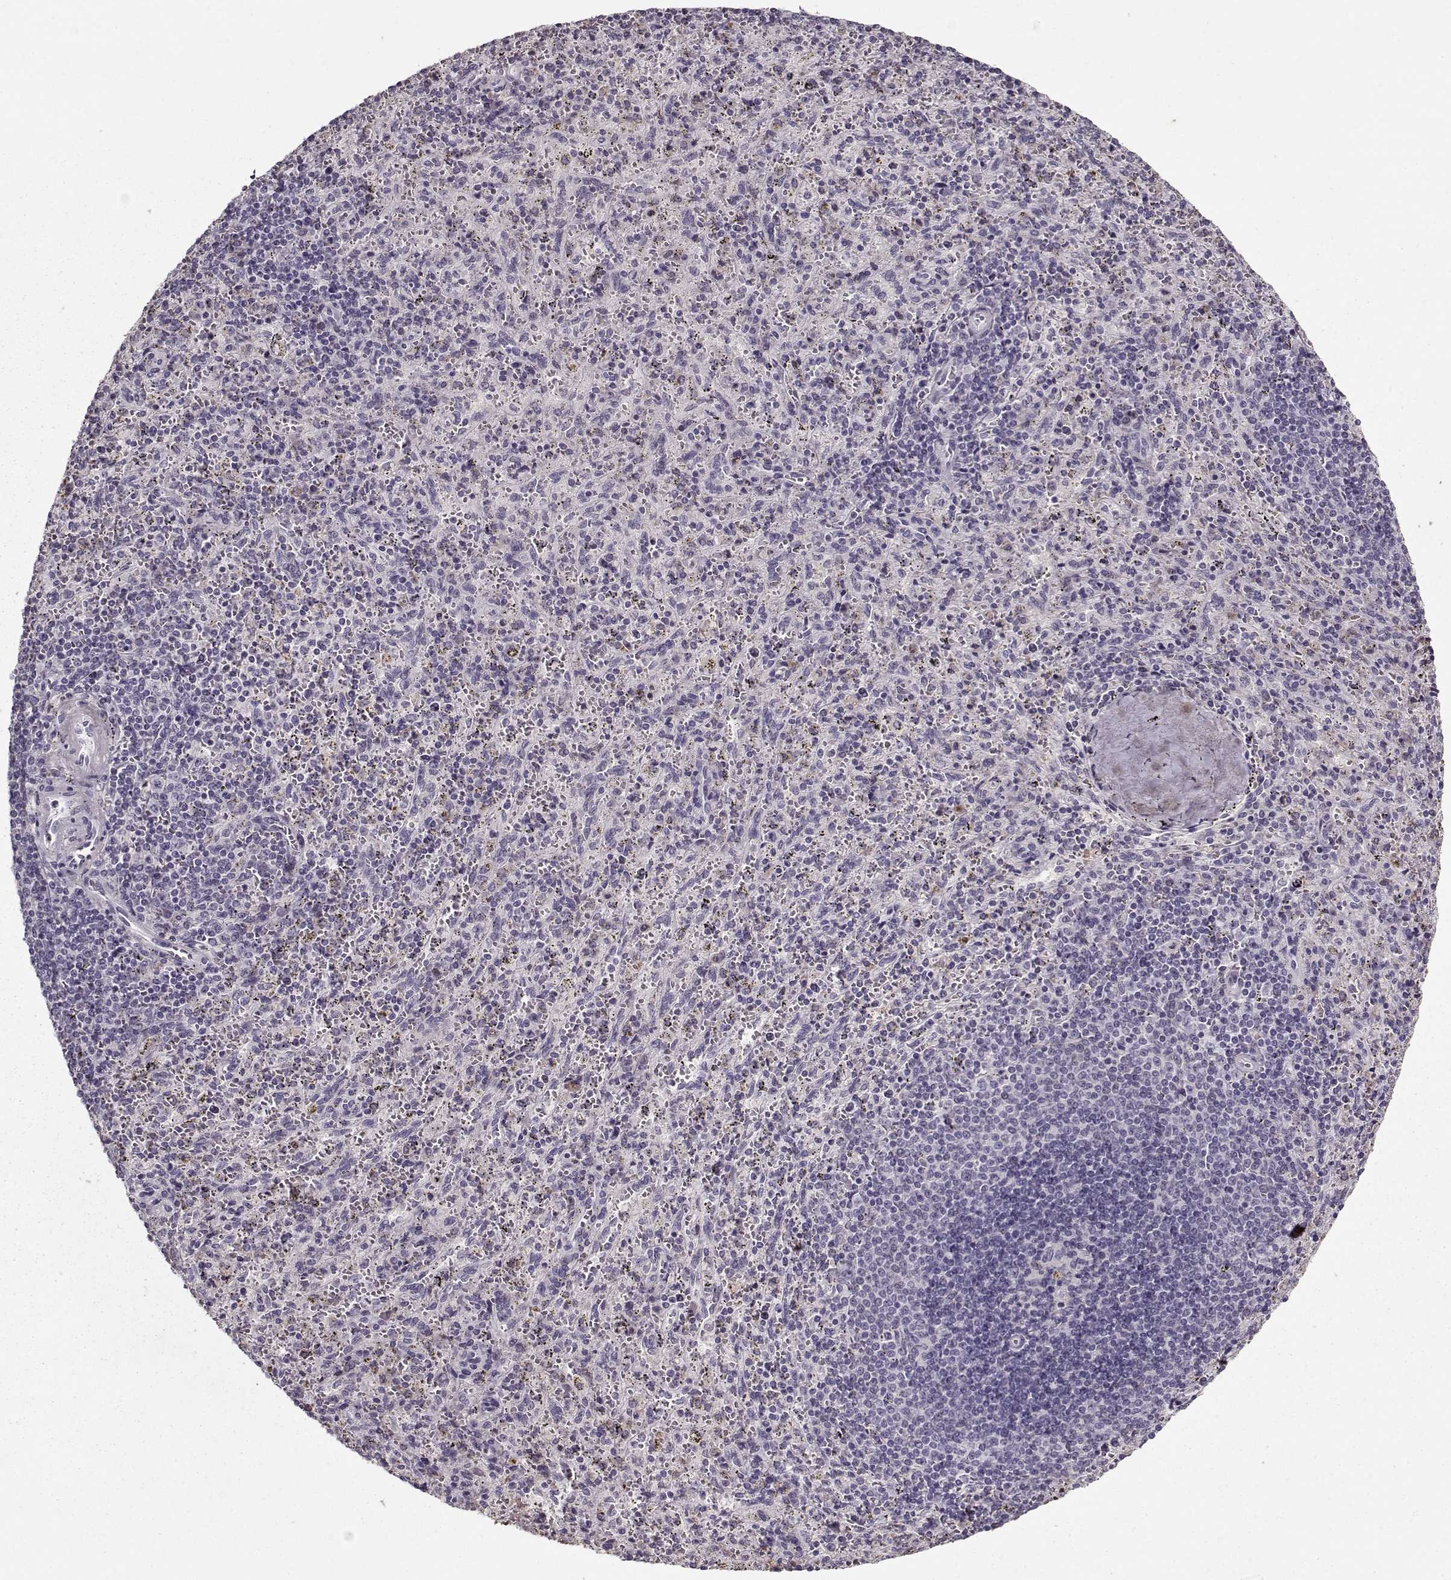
{"staining": {"intensity": "negative", "quantity": "none", "location": "none"}, "tissue": "spleen", "cell_type": "Cells in red pulp", "image_type": "normal", "snomed": [{"axis": "morphology", "description": "Normal tissue, NOS"}, {"axis": "topography", "description": "Spleen"}], "caption": "There is no significant expression in cells in red pulp of spleen. (Brightfield microscopy of DAB (3,3'-diaminobenzidine) immunohistochemistry at high magnification).", "gene": "LUM", "patient": {"sex": "male", "age": 57}}